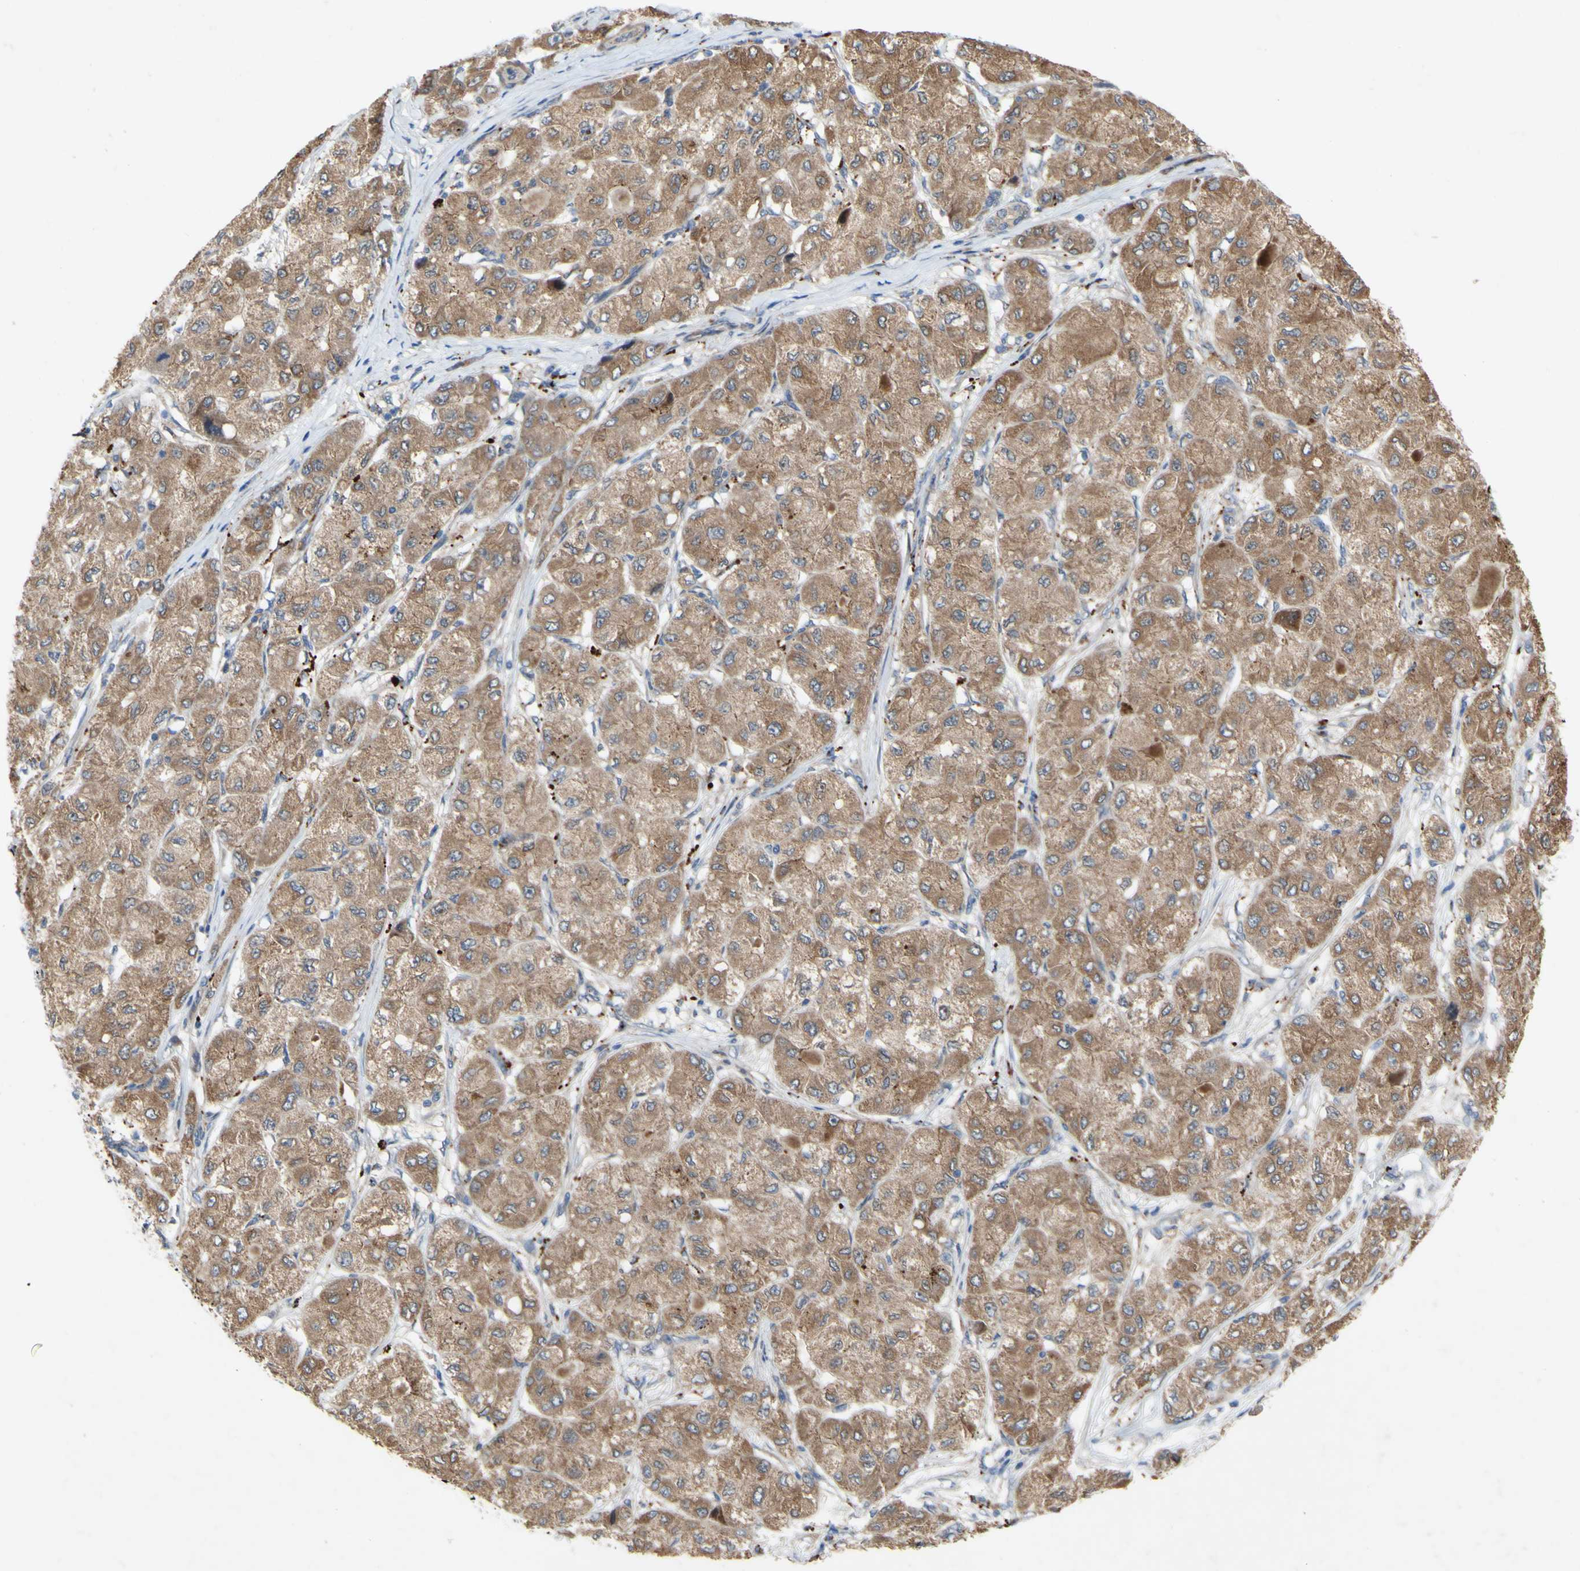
{"staining": {"intensity": "moderate", "quantity": ">75%", "location": "cytoplasmic/membranous"}, "tissue": "liver cancer", "cell_type": "Tumor cells", "image_type": "cancer", "snomed": [{"axis": "morphology", "description": "Carcinoma, Hepatocellular, NOS"}, {"axis": "topography", "description": "Liver"}], "caption": "Immunohistochemistry histopathology image of neoplastic tissue: human liver hepatocellular carcinoma stained using IHC displays medium levels of moderate protein expression localized specifically in the cytoplasmic/membranous of tumor cells, appearing as a cytoplasmic/membranous brown color.", "gene": "PDGFB", "patient": {"sex": "male", "age": 80}}